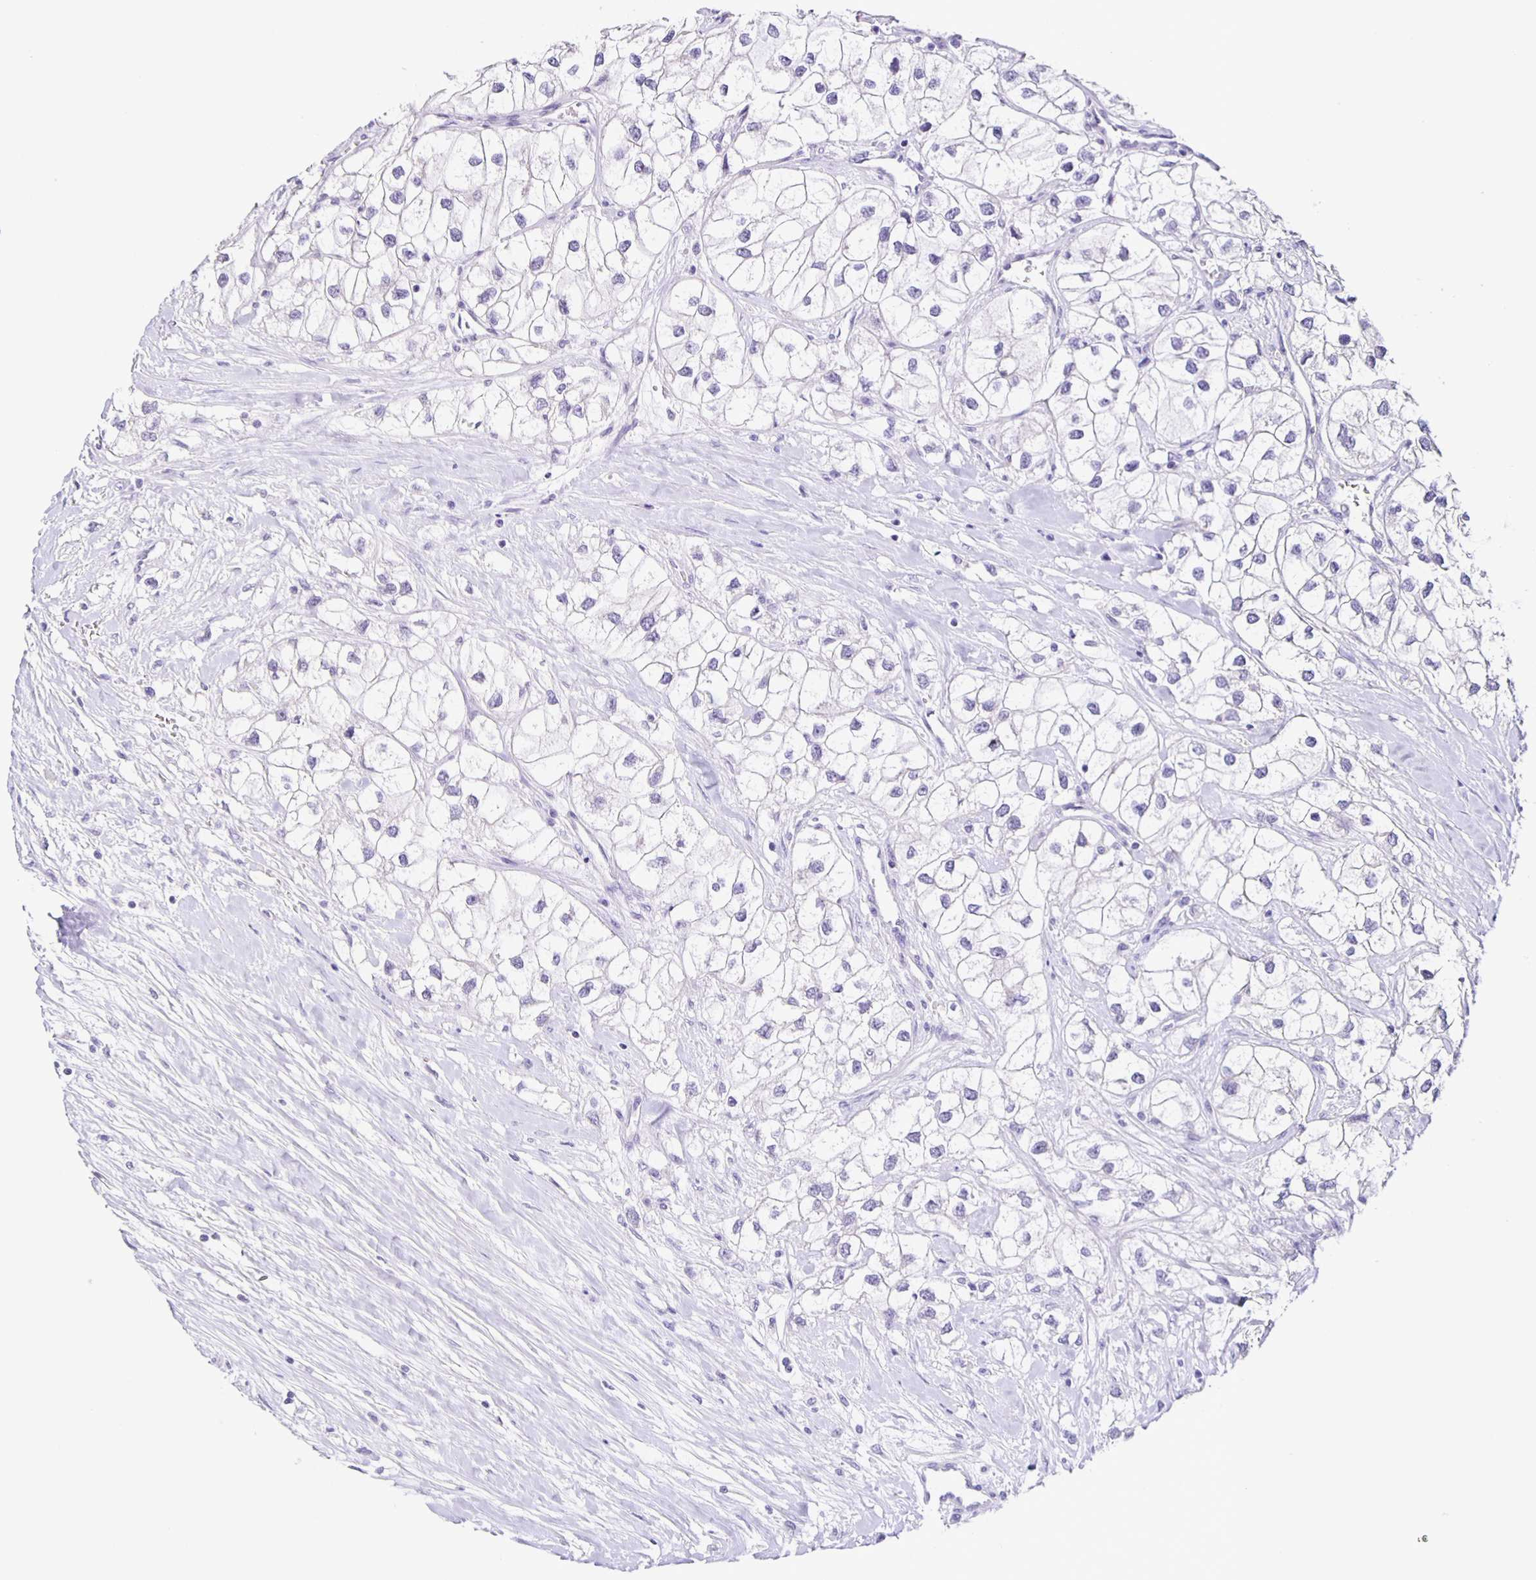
{"staining": {"intensity": "negative", "quantity": "none", "location": "none"}, "tissue": "renal cancer", "cell_type": "Tumor cells", "image_type": "cancer", "snomed": [{"axis": "morphology", "description": "Adenocarcinoma, NOS"}, {"axis": "topography", "description": "Kidney"}], "caption": "The micrograph demonstrates no significant expression in tumor cells of adenocarcinoma (renal). Brightfield microscopy of immunohistochemistry stained with DAB (3,3'-diaminobenzidine) (brown) and hematoxylin (blue), captured at high magnification.", "gene": "SLC12A3", "patient": {"sex": "male", "age": 59}}